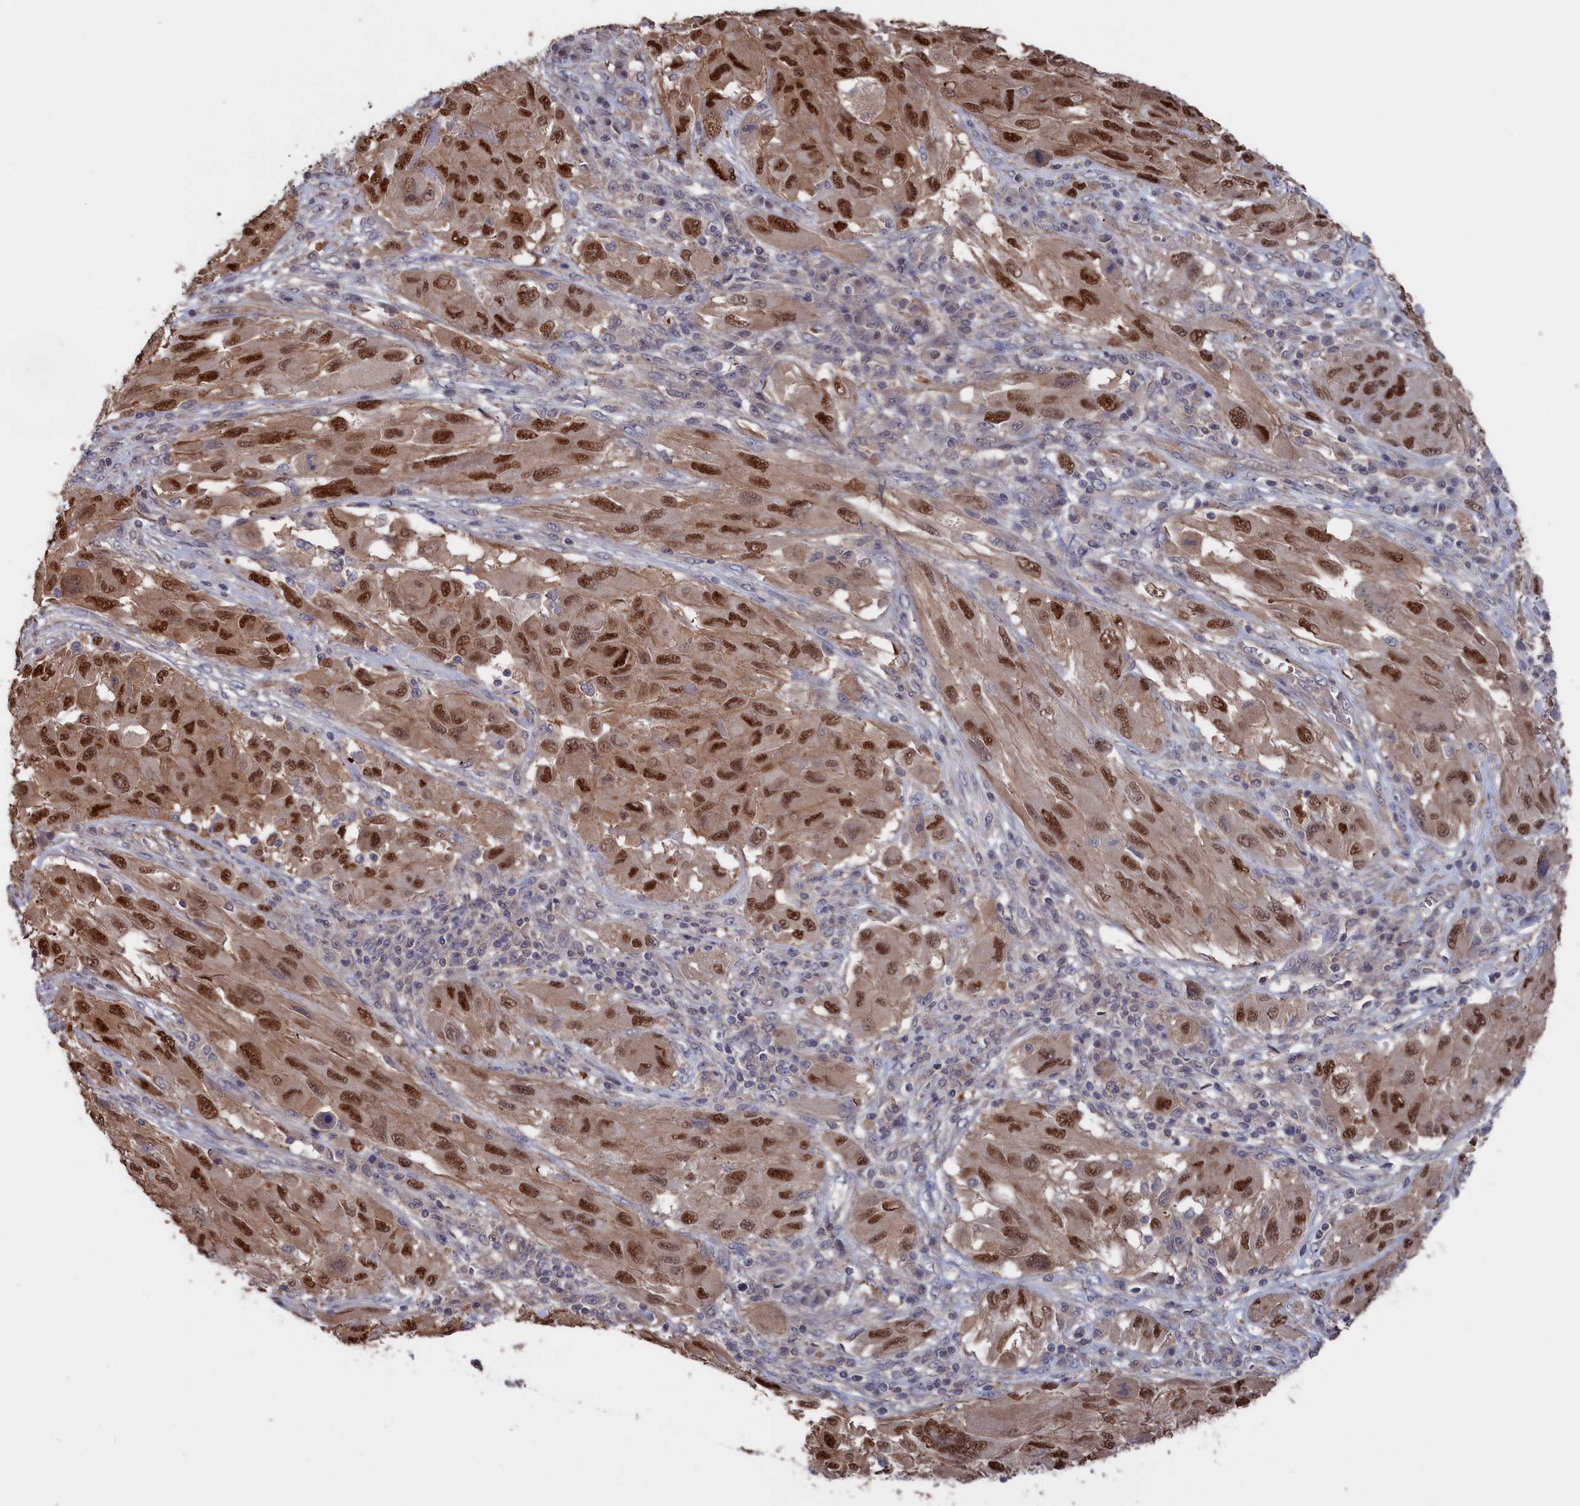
{"staining": {"intensity": "strong", "quantity": ">75%", "location": "nuclear"}, "tissue": "melanoma", "cell_type": "Tumor cells", "image_type": "cancer", "snomed": [{"axis": "morphology", "description": "Malignant melanoma, NOS"}, {"axis": "topography", "description": "Skin"}], "caption": "Melanoma stained for a protein (brown) demonstrates strong nuclear positive expression in about >75% of tumor cells.", "gene": "NUTF2", "patient": {"sex": "female", "age": 91}}